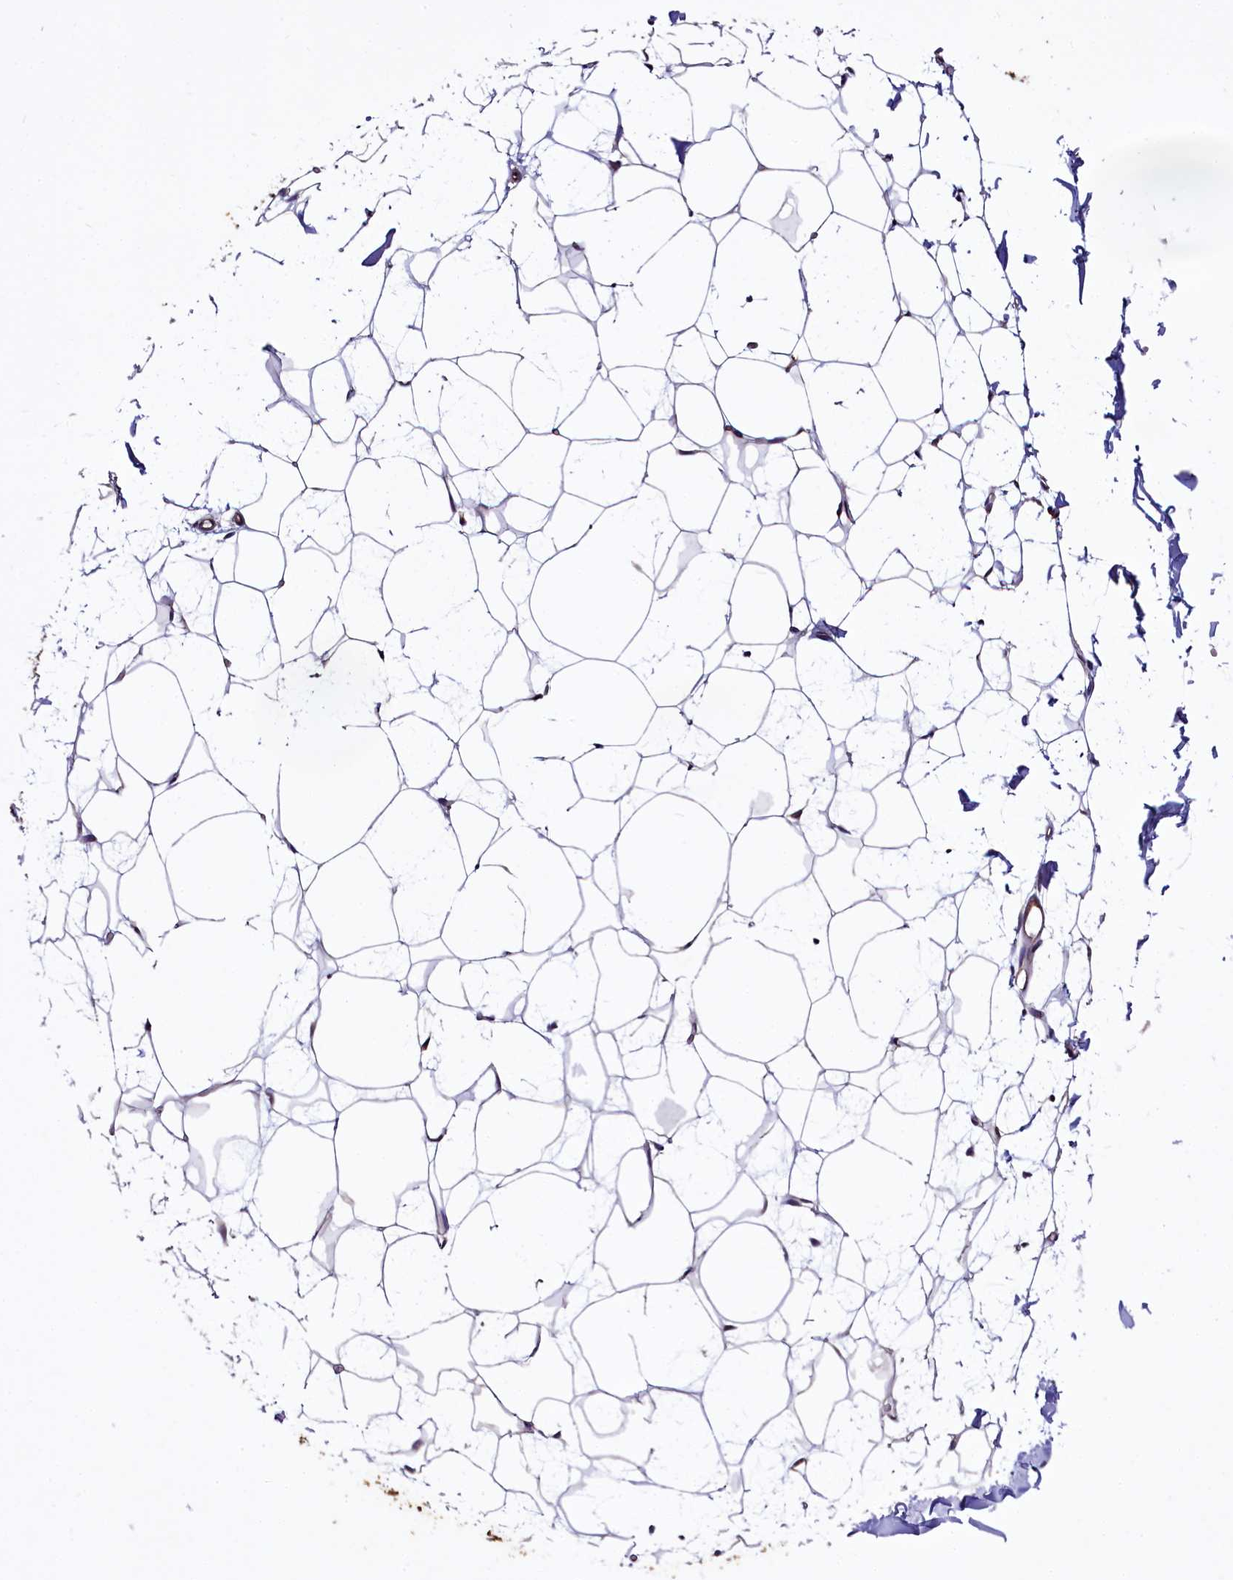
{"staining": {"intensity": "moderate", "quantity": "25%-75%", "location": "cytoplasmic/membranous"}, "tissue": "adipose tissue", "cell_type": "Adipocytes", "image_type": "normal", "snomed": [{"axis": "morphology", "description": "Normal tissue, NOS"}, {"axis": "topography", "description": "Breast"}], "caption": "Adipocytes show moderate cytoplasmic/membranous positivity in approximately 25%-75% of cells in benign adipose tissue.", "gene": "STXBP1", "patient": {"sex": "female", "age": 23}}